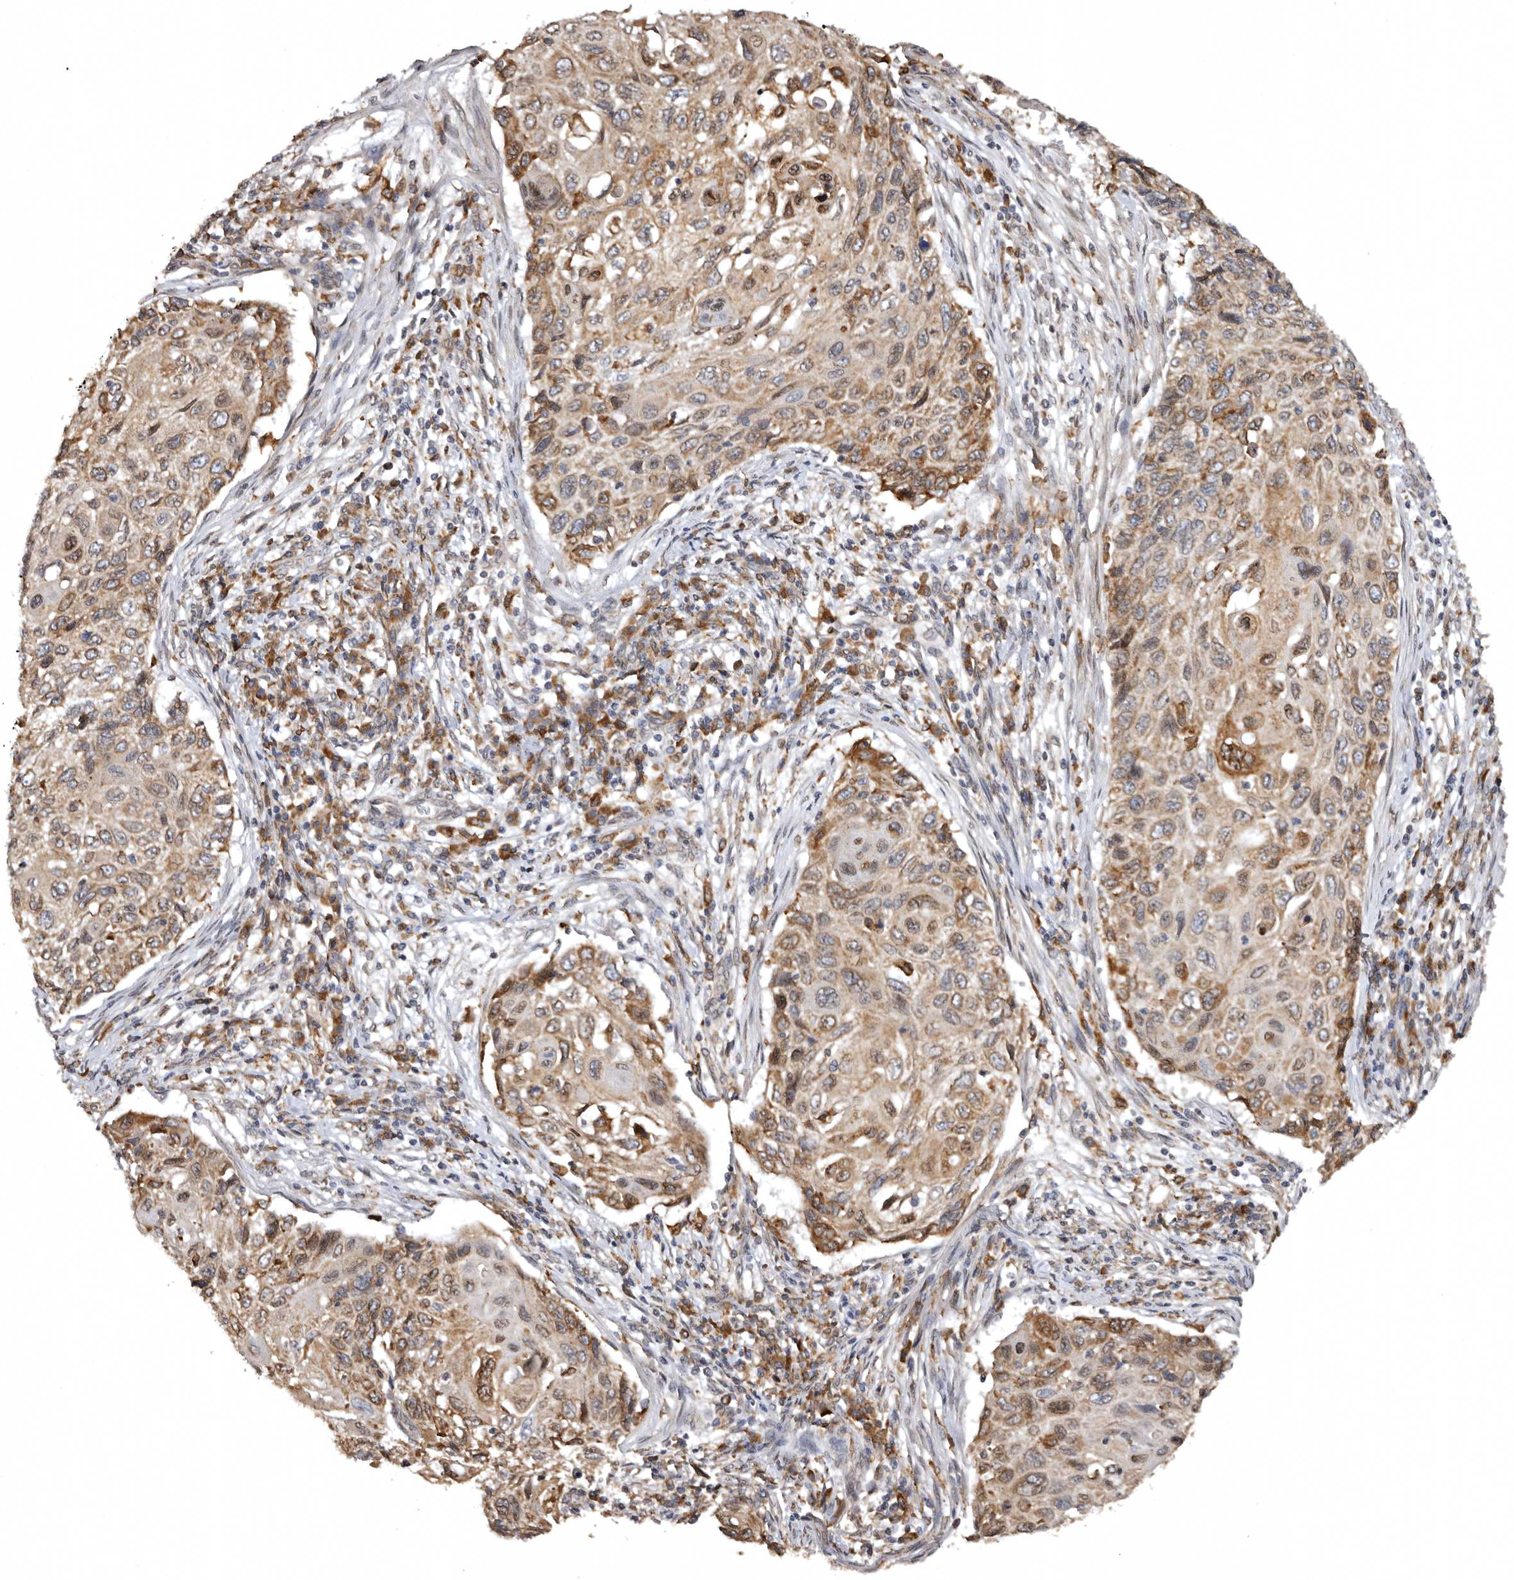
{"staining": {"intensity": "moderate", "quantity": "25%-75%", "location": "cytoplasmic/membranous"}, "tissue": "cervical cancer", "cell_type": "Tumor cells", "image_type": "cancer", "snomed": [{"axis": "morphology", "description": "Squamous cell carcinoma, NOS"}, {"axis": "topography", "description": "Cervix"}], "caption": "The immunohistochemical stain shows moderate cytoplasmic/membranous positivity in tumor cells of squamous cell carcinoma (cervical) tissue. The protein of interest is shown in brown color, while the nuclei are stained blue.", "gene": "INKA2", "patient": {"sex": "female", "age": 70}}